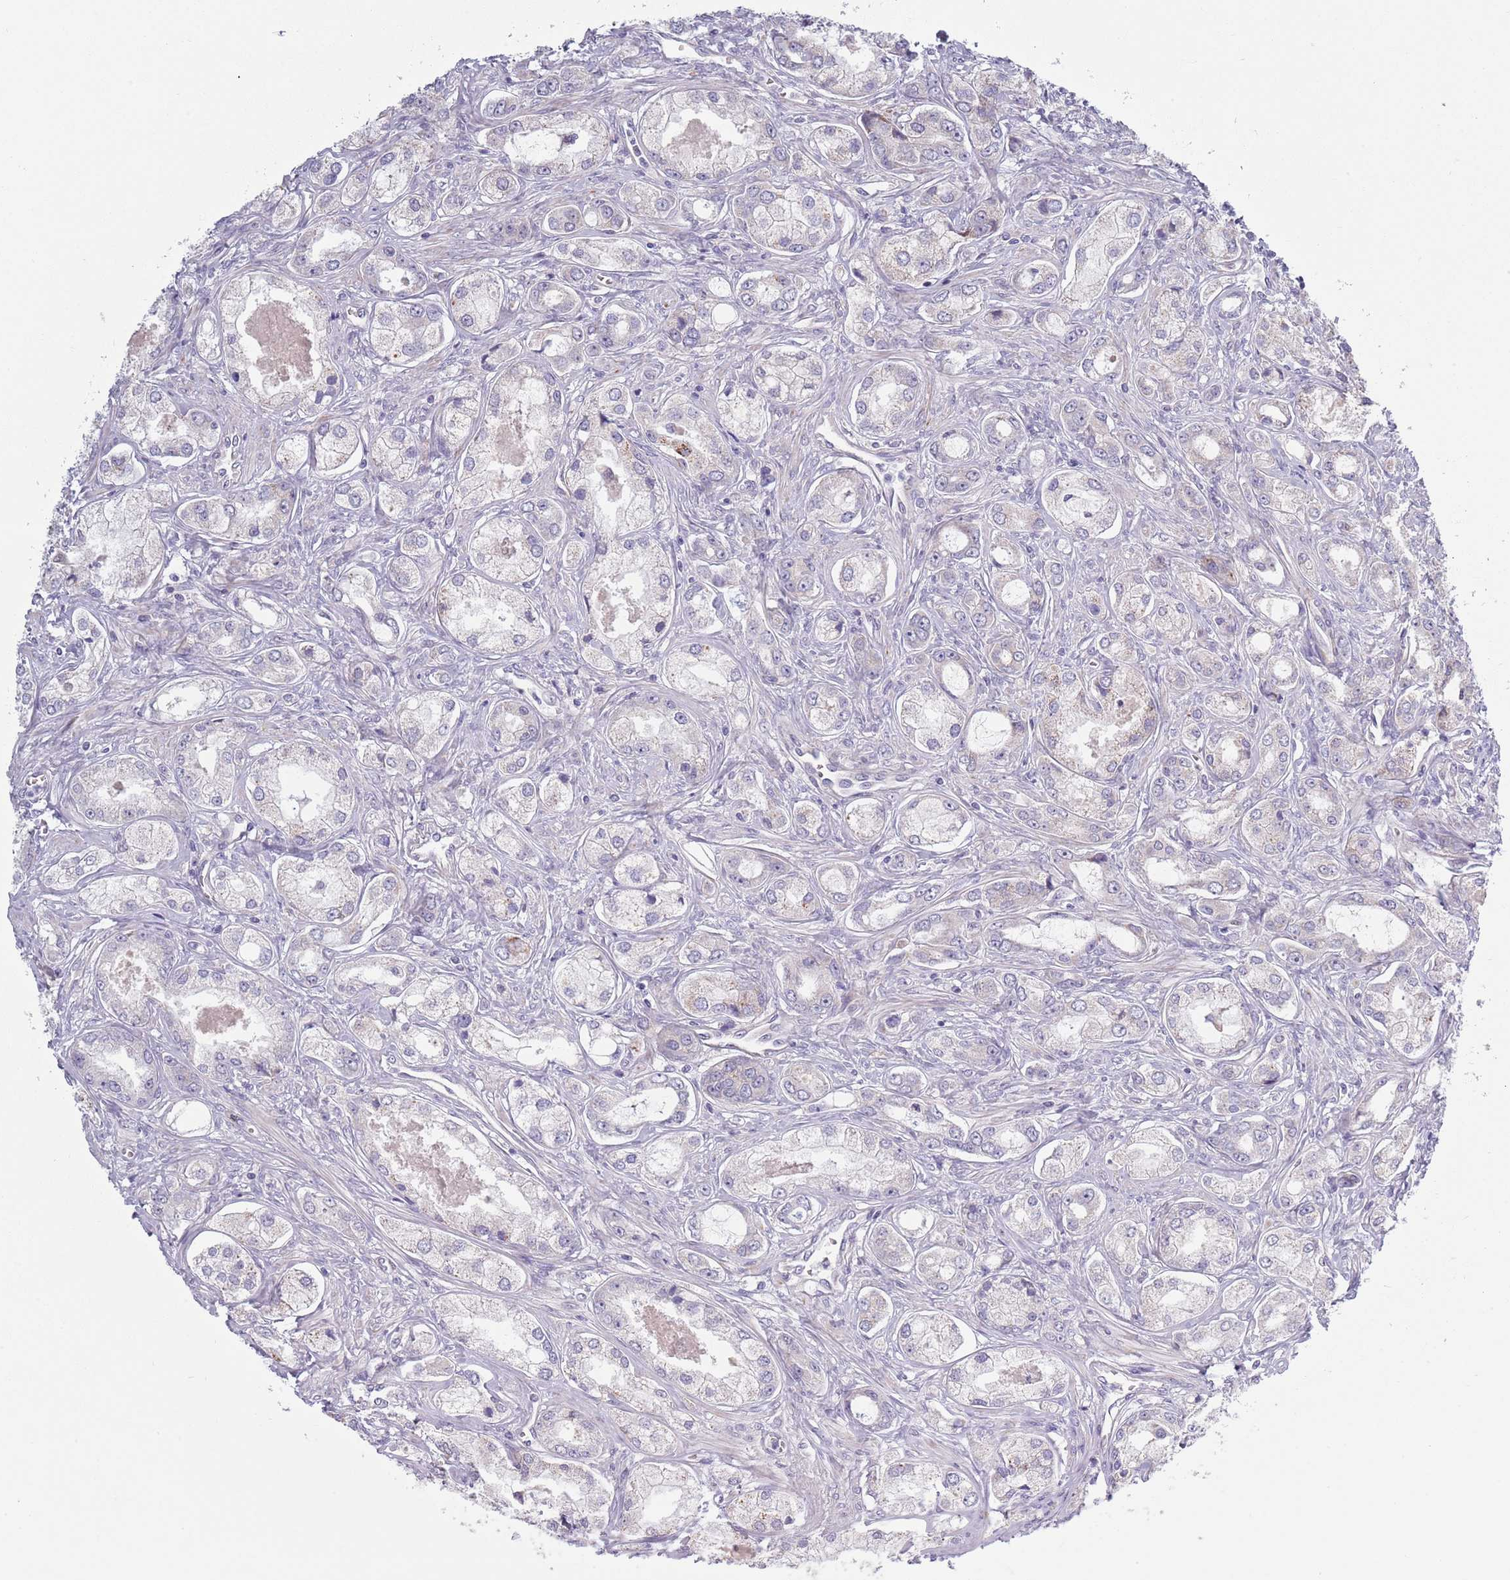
{"staining": {"intensity": "negative", "quantity": "none", "location": "none"}, "tissue": "prostate cancer", "cell_type": "Tumor cells", "image_type": "cancer", "snomed": [{"axis": "morphology", "description": "Adenocarcinoma, Low grade"}, {"axis": "topography", "description": "Prostate"}], "caption": "Tumor cells are negative for brown protein staining in prostate cancer. (DAB immunohistochemistry with hematoxylin counter stain).", "gene": "TYW1", "patient": {"sex": "male", "age": 68}}